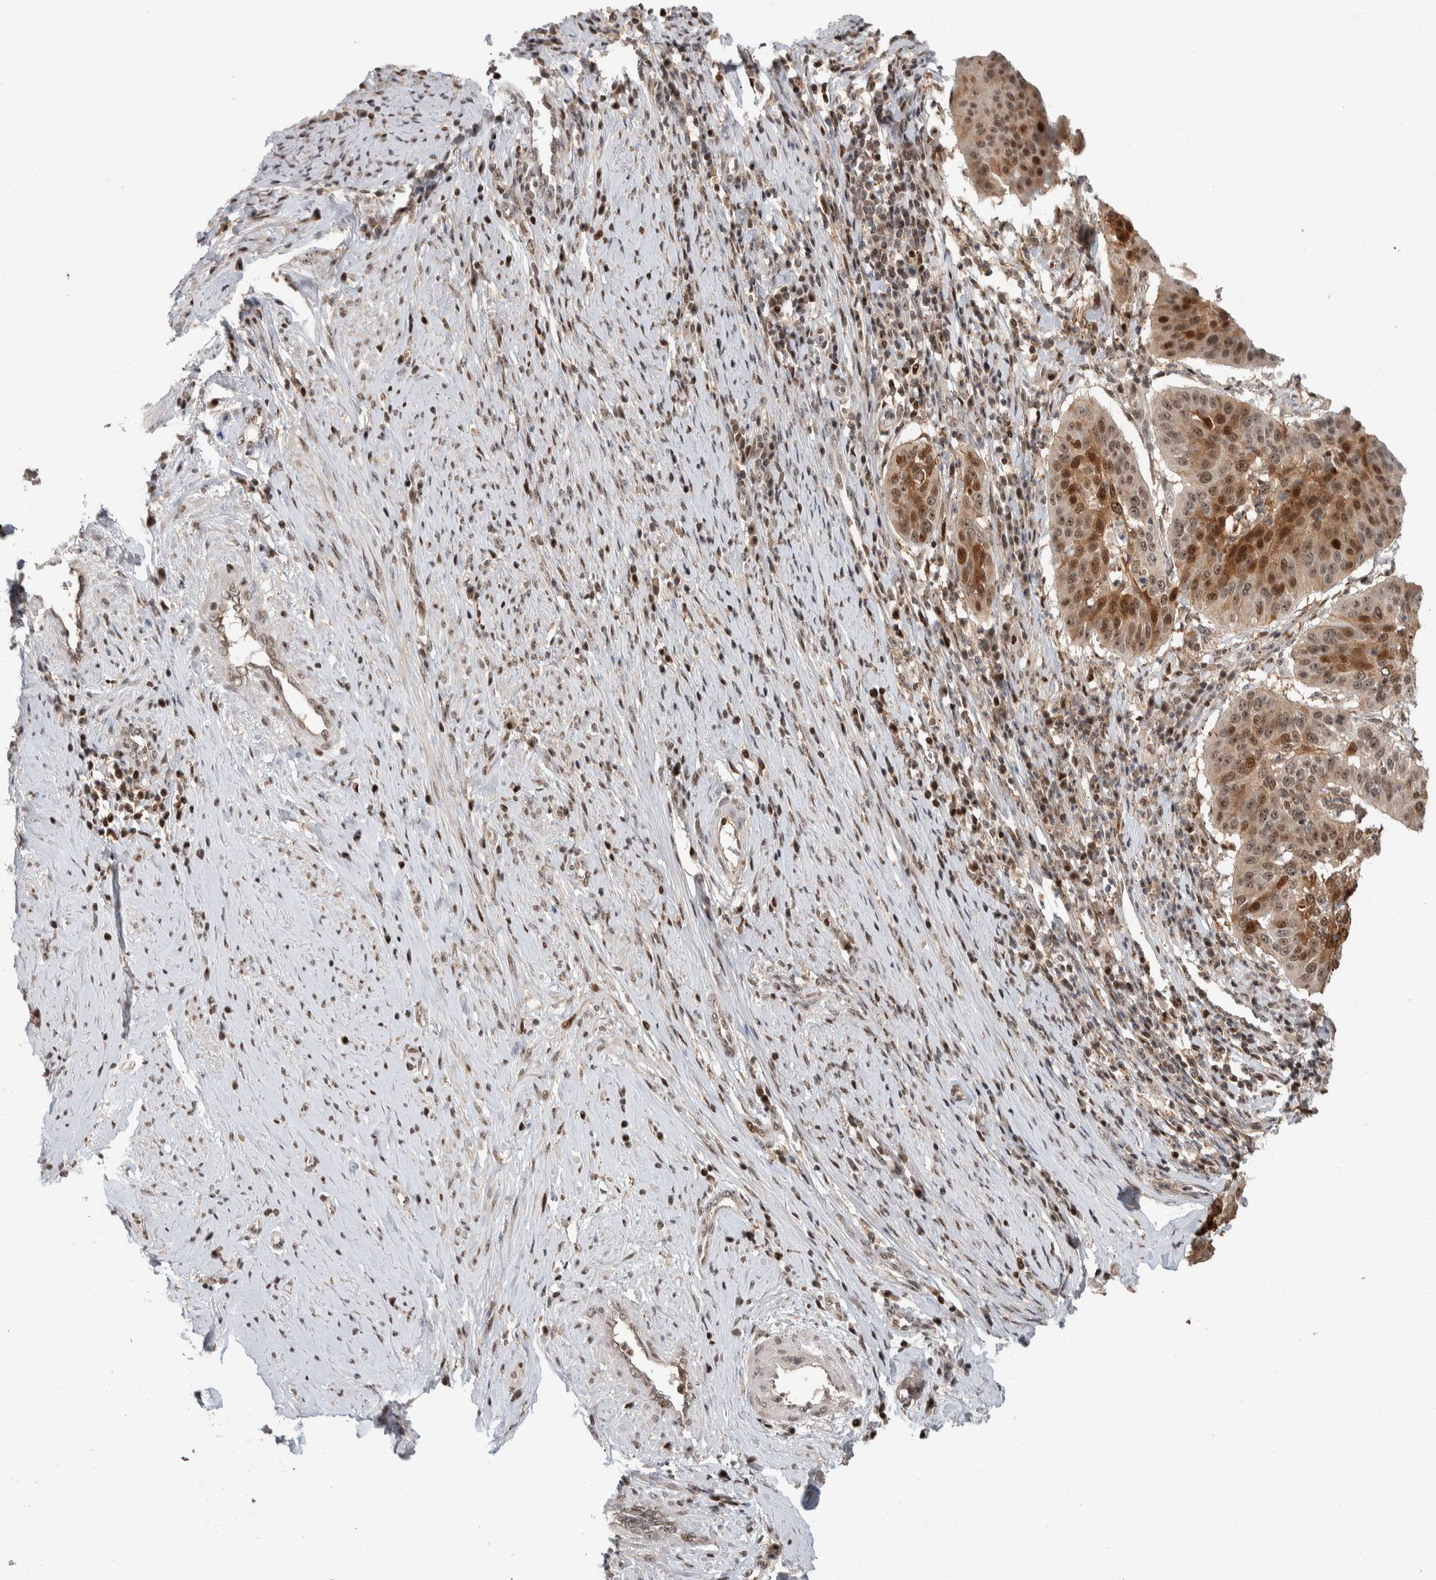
{"staining": {"intensity": "moderate", "quantity": "25%-75%", "location": "cytoplasmic/membranous,nuclear"}, "tissue": "cervical cancer", "cell_type": "Tumor cells", "image_type": "cancer", "snomed": [{"axis": "morphology", "description": "Normal tissue, NOS"}, {"axis": "morphology", "description": "Squamous cell carcinoma, NOS"}, {"axis": "topography", "description": "Cervix"}], "caption": "Human cervical cancer (squamous cell carcinoma) stained with a protein marker demonstrates moderate staining in tumor cells.", "gene": "ZNF521", "patient": {"sex": "female", "age": 39}}